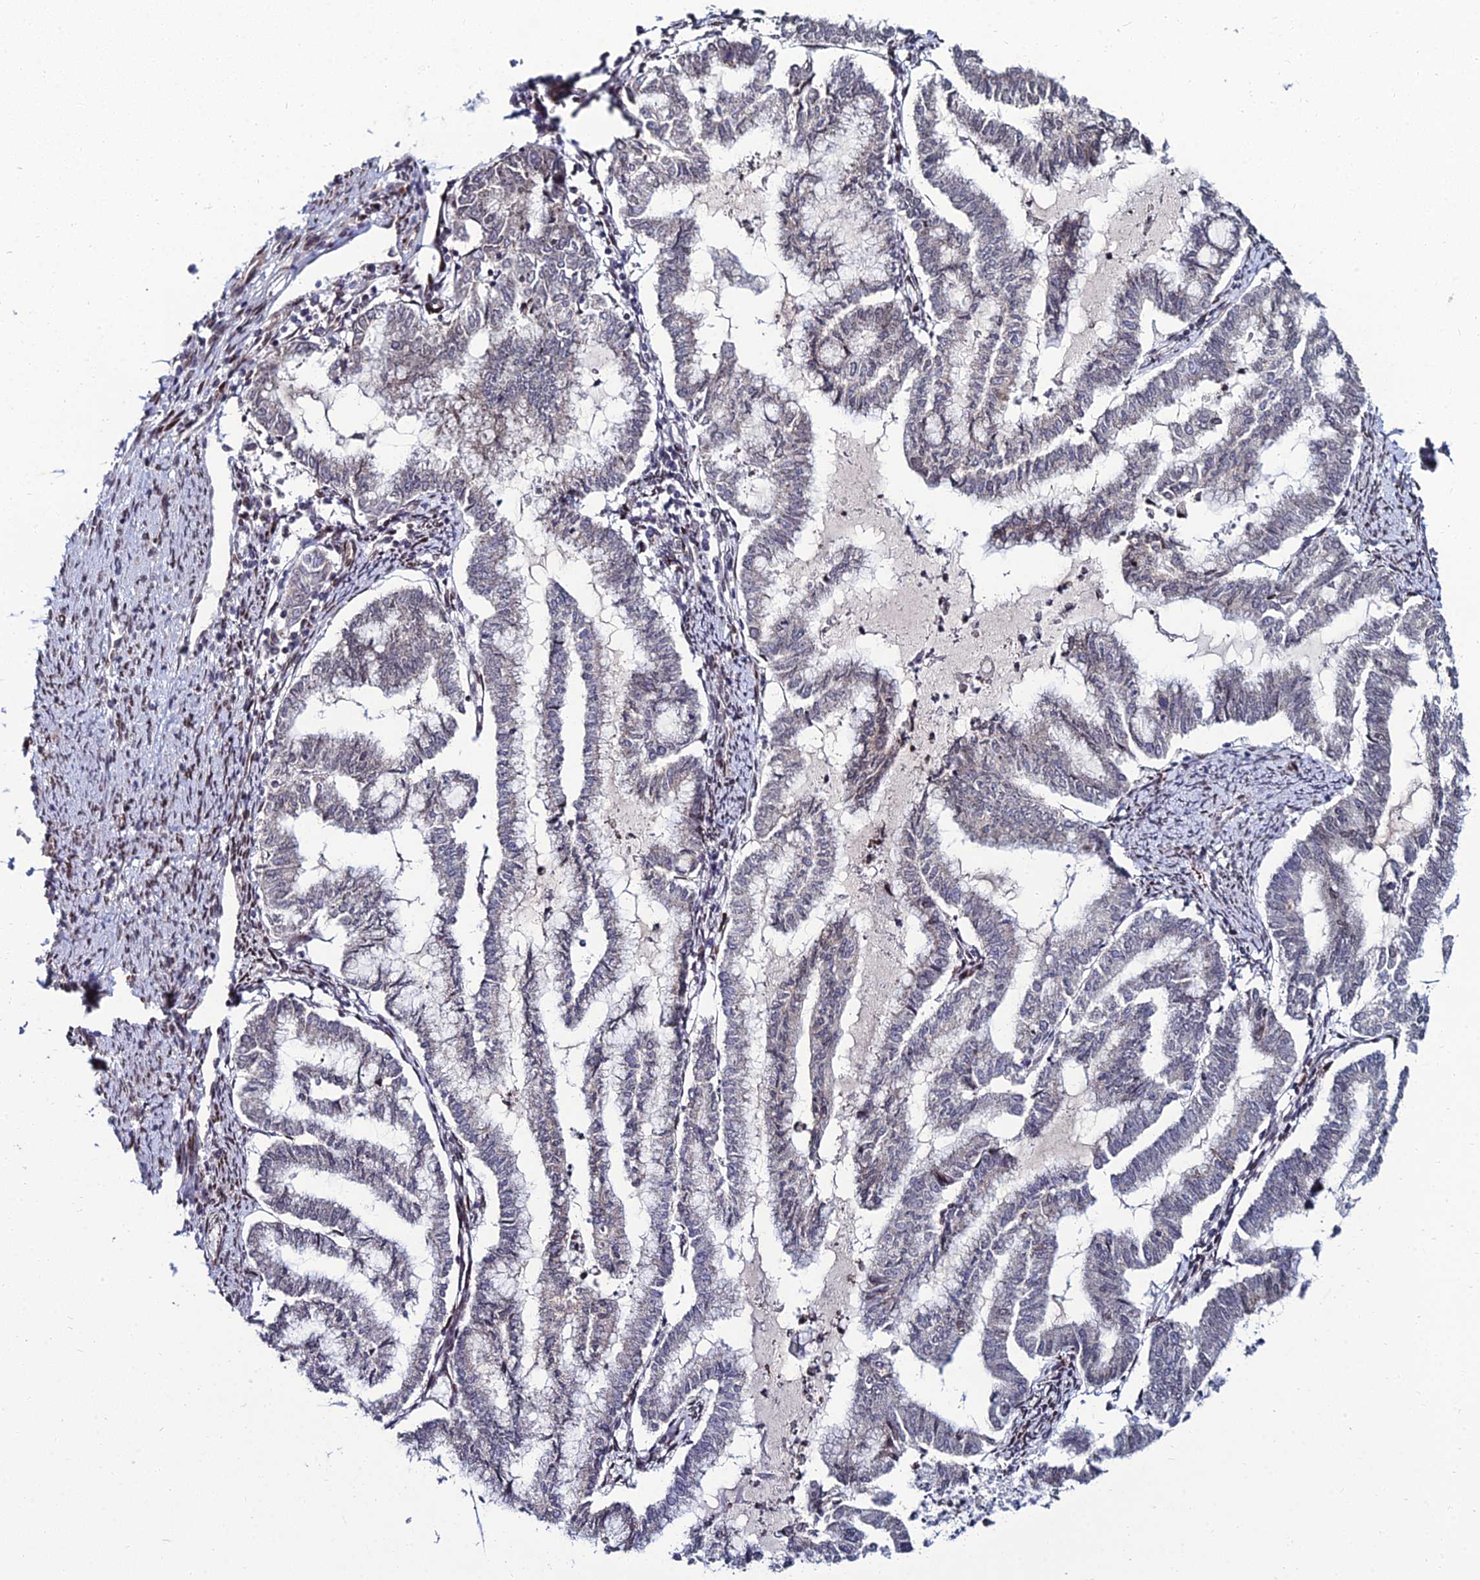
{"staining": {"intensity": "negative", "quantity": "none", "location": "none"}, "tissue": "endometrial cancer", "cell_type": "Tumor cells", "image_type": "cancer", "snomed": [{"axis": "morphology", "description": "Adenocarcinoma, NOS"}, {"axis": "topography", "description": "Endometrium"}], "caption": "This is an IHC photomicrograph of human endometrial cancer. There is no positivity in tumor cells.", "gene": "ZNF668", "patient": {"sex": "female", "age": 79}}